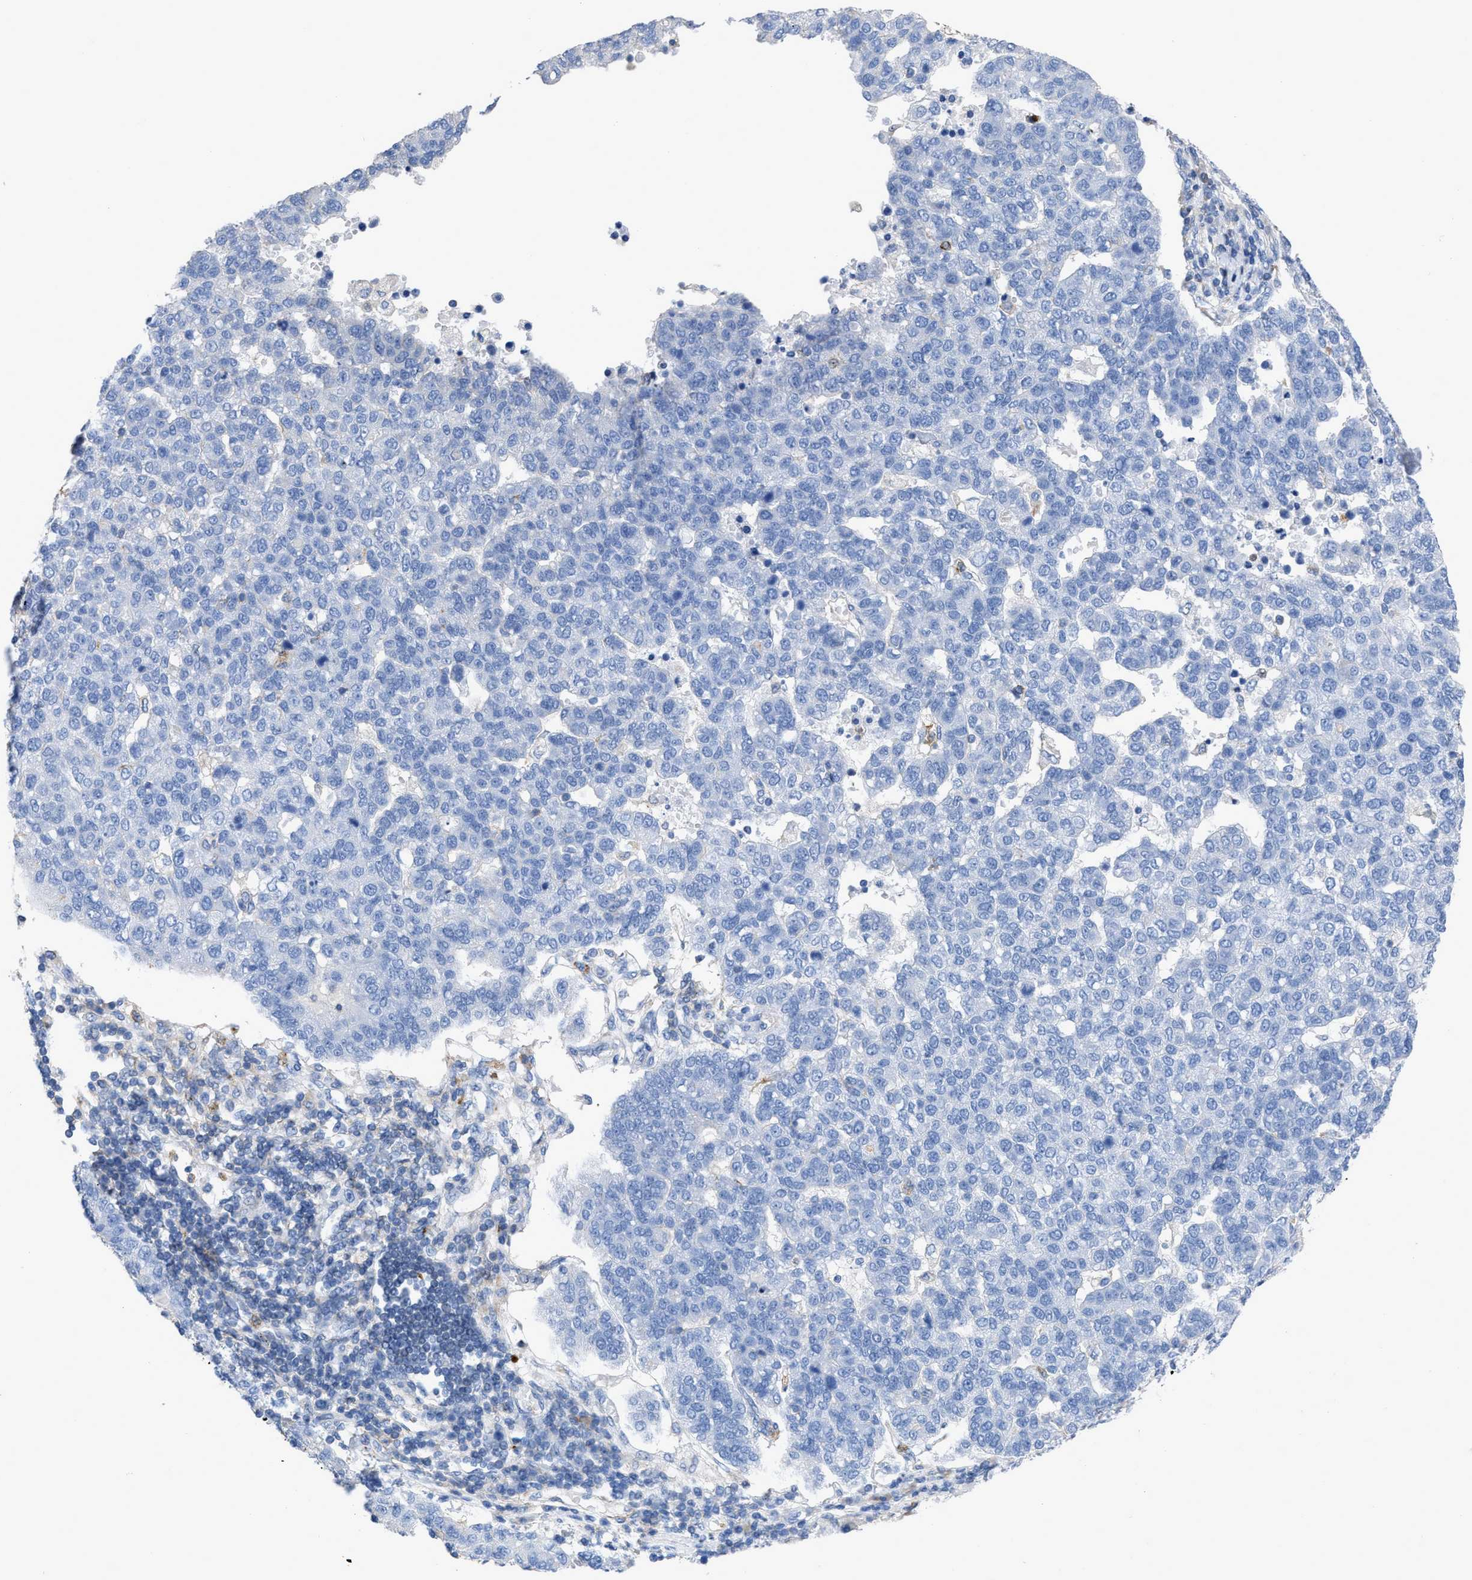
{"staining": {"intensity": "negative", "quantity": "none", "location": "none"}, "tissue": "pancreatic cancer", "cell_type": "Tumor cells", "image_type": "cancer", "snomed": [{"axis": "morphology", "description": "Adenocarcinoma, NOS"}, {"axis": "topography", "description": "Pancreas"}], "caption": "The histopathology image reveals no staining of tumor cells in adenocarcinoma (pancreatic).", "gene": "PRMT2", "patient": {"sex": "female", "age": 61}}